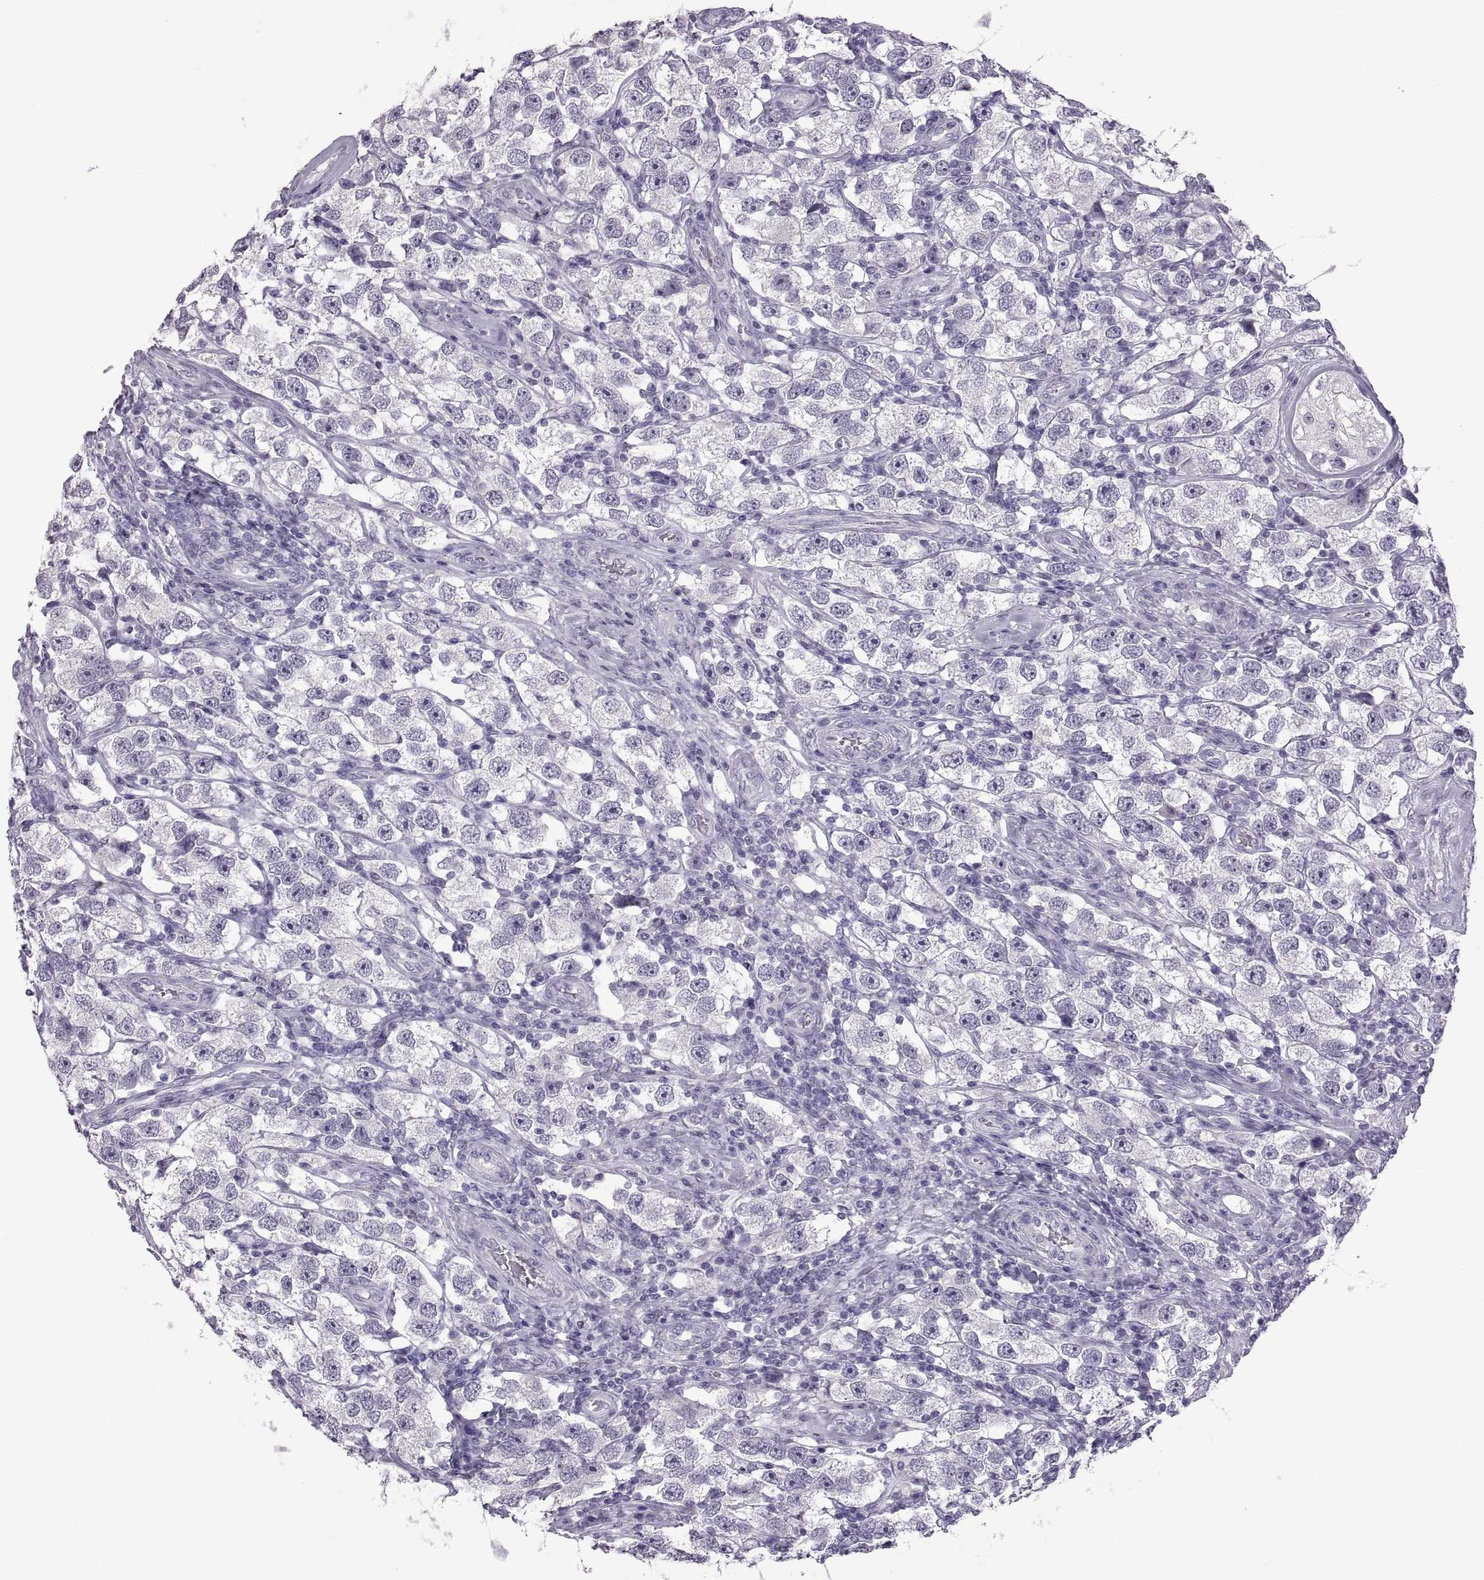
{"staining": {"intensity": "negative", "quantity": "none", "location": "none"}, "tissue": "testis cancer", "cell_type": "Tumor cells", "image_type": "cancer", "snomed": [{"axis": "morphology", "description": "Seminoma, NOS"}, {"axis": "topography", "description": "Testis"}], "caption": "Photomicrograph shows no significant protein expression in tumor cells of seminoma (testis). (DAB immunohistochemistry (IHC) visualized using brightfield microscopy, high magnification).", "gene": "RDM1", "patient": {"sex": "male", "age": 26}}